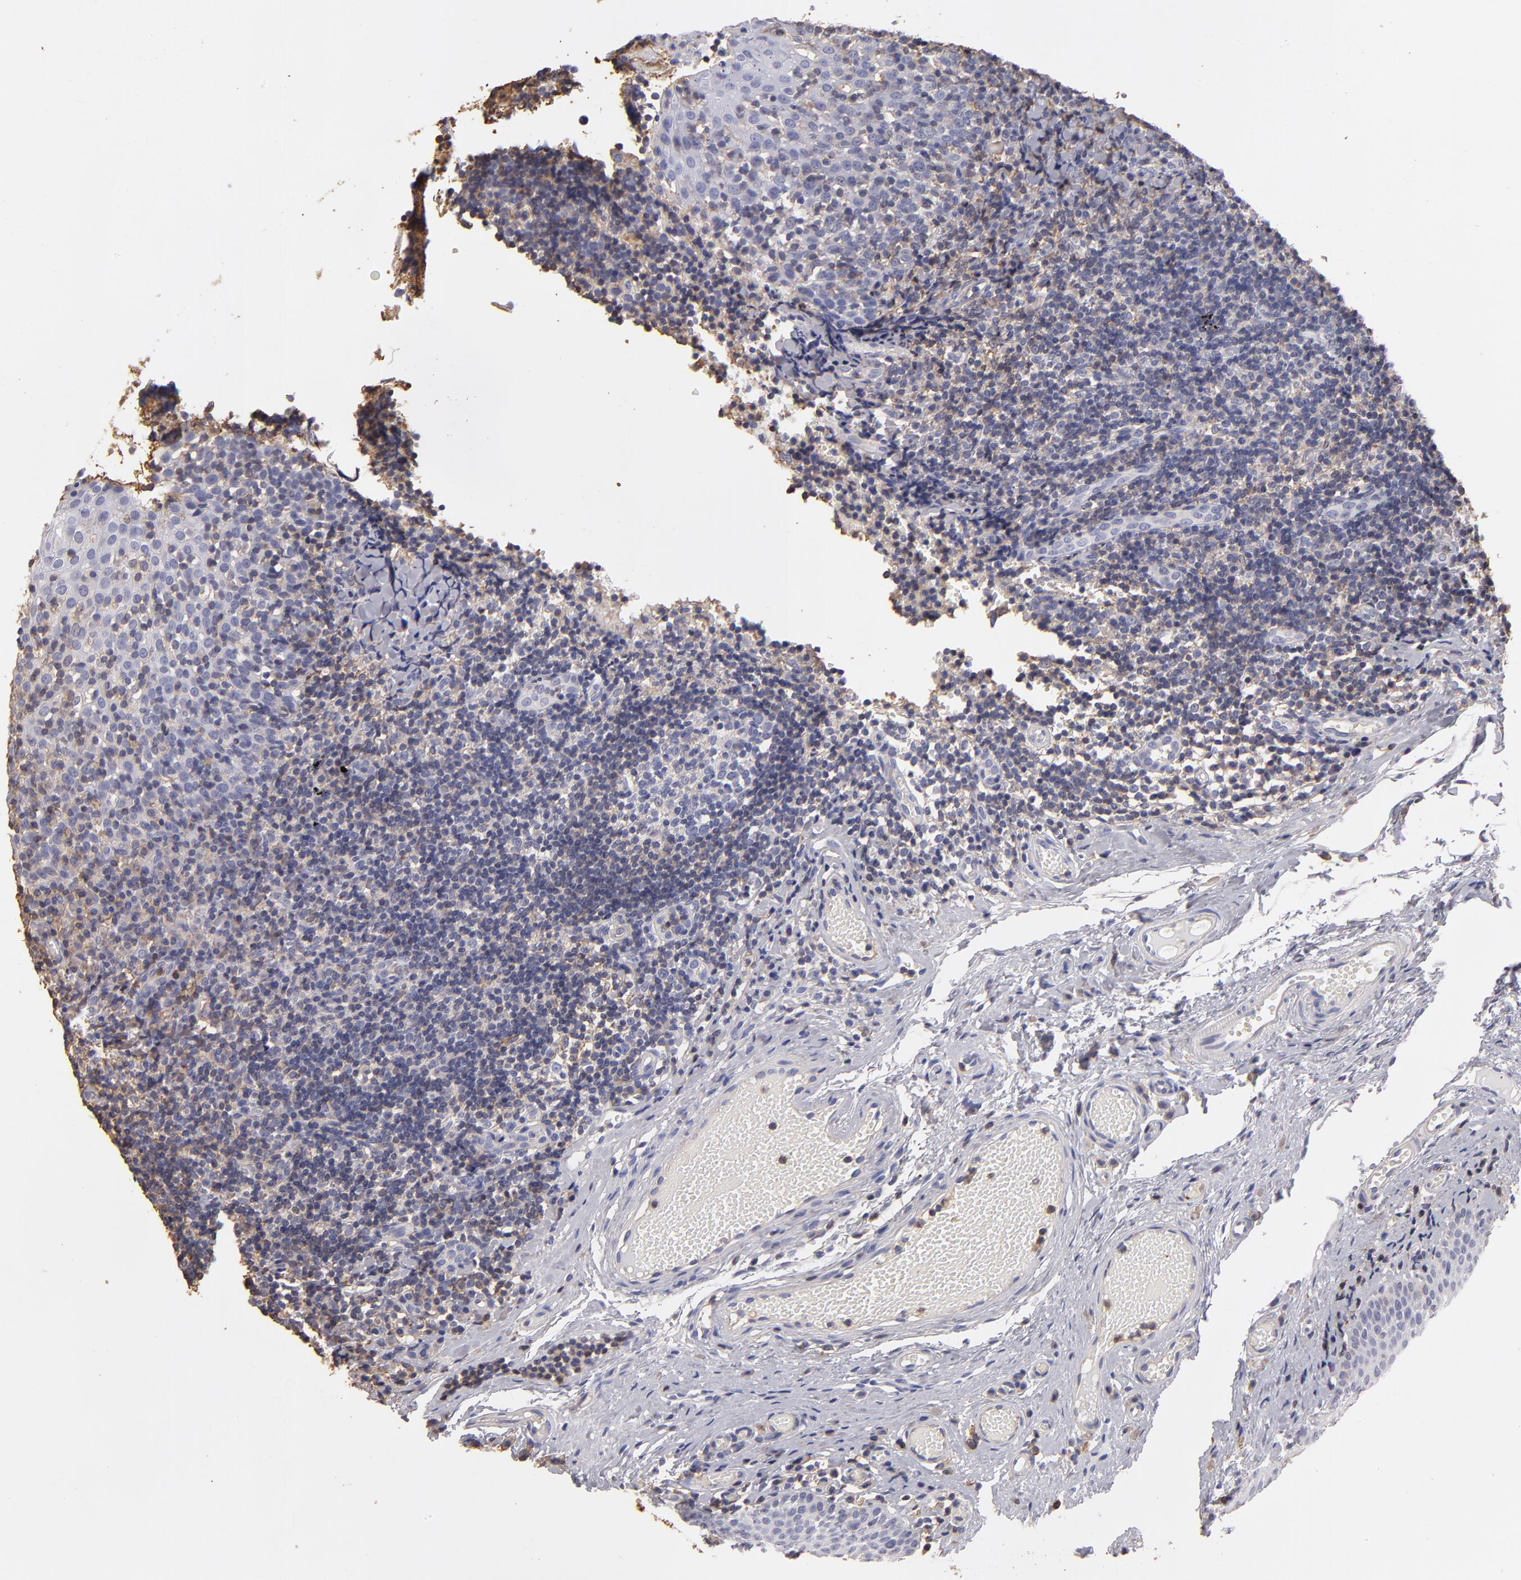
{"staining": {"intensity": "weak", "quantity": "25%-75%", "location": "cytoplasmic/membranous"}, "tissue": "tonsil", "cell_type": "Germinal center cells", "image_type": "normal", "snomed": [{"axis": "morphology", "description": "Normal tissue, NOS"}, {"axis": "topography", "description": "Tonsil"}], "caption": "Normal tonsil displays weak cytoplasmic/membranous staining in about 25%-75% of germinal center cells.", "gene": "ABCB1", "patient": {"sex": "female", "age": 34}}